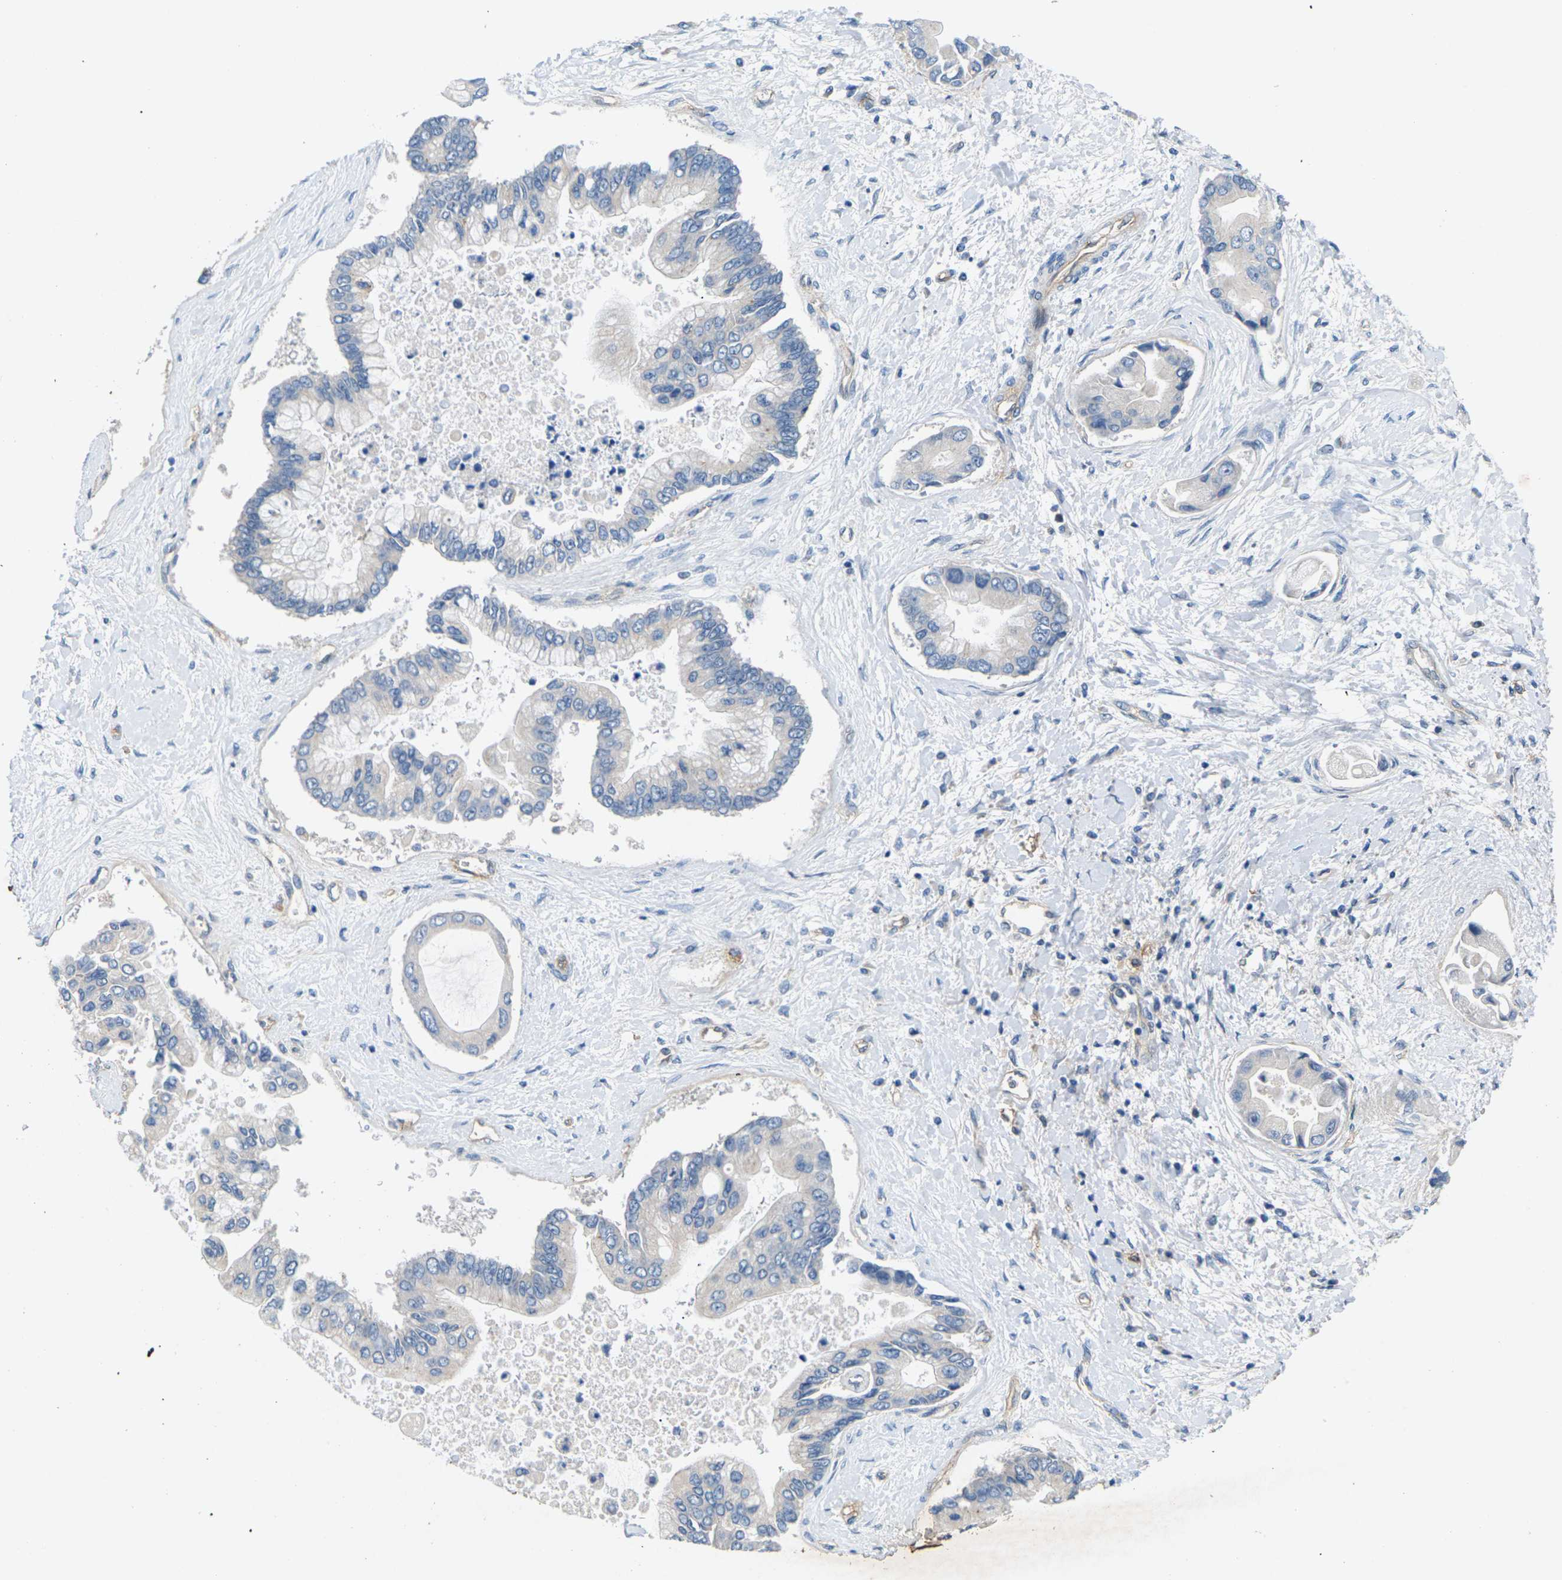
{"staining": {"intensity": "negative", "quantity": "none", "location": "none"}, "tissue": "liver cancer", "cell_type": "Tumor cells", "image_type": "cancer", "snomed": [{"axis": "morphology", "description": "Cholangiocarcinoma"}, {"axis": "topography", "description": "Liver"}], "caption": "This is an IHC image of liver cholangiocarcinoma. There is no positivity in tumor cells.", "gene": "ITGA5", "patient": {"sex": "male", "age": 50}}